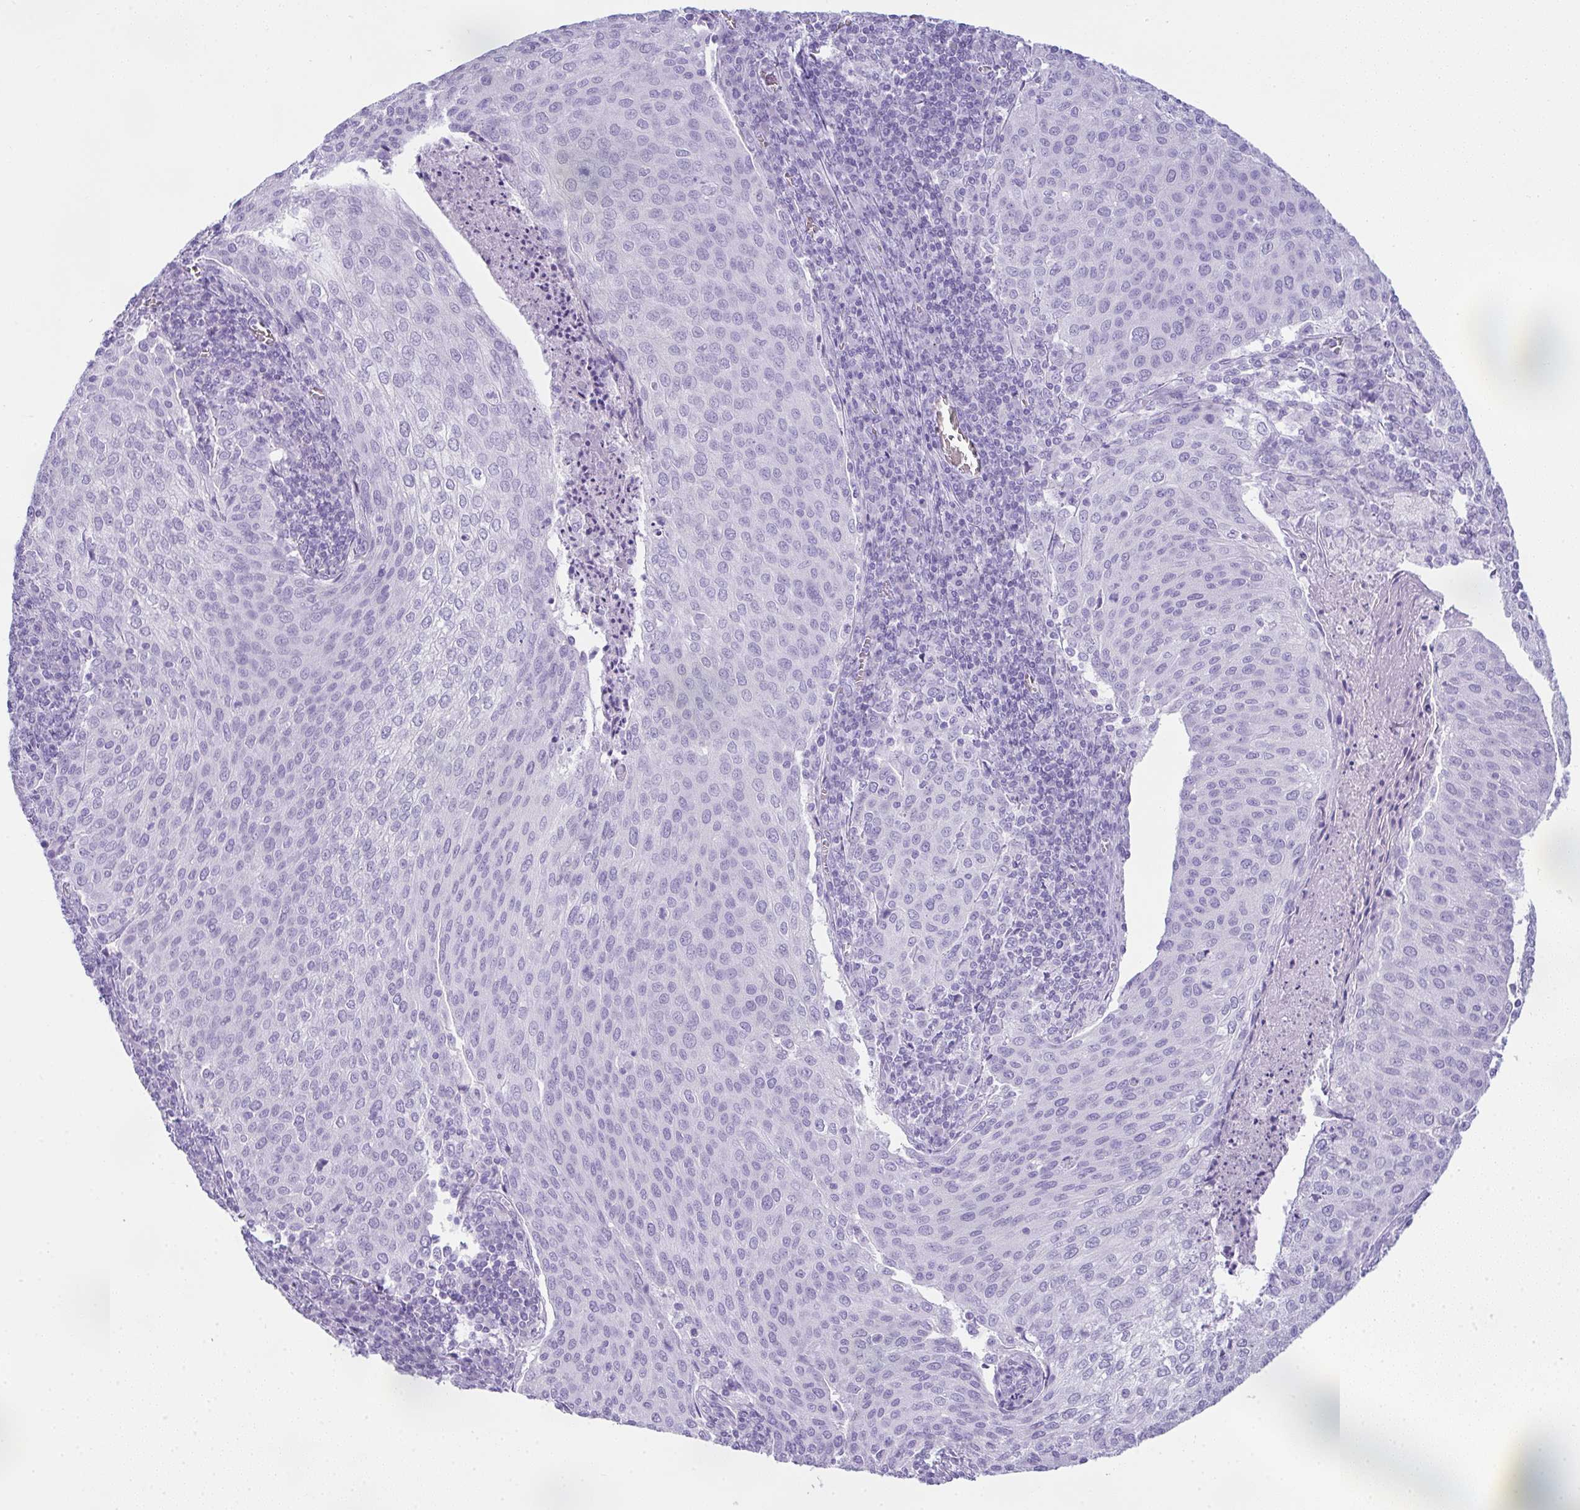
{"staining": {"intensity": "negative", "quantity": "none", "location": "none"}, "tissue": "cervical cancer", "cell_type": "Tumor cells", "image_type": "cancer", "snomed": [{"axis": "morphology", "description": "Squamous cell carcinoma, NOS"}, {"axis": "topography", "description": "Cervix"}], "caption": "Immunohistochemistry photomicrograph of neoplastic tissue: cervical cancer (squamous cell carcinoma) stained with DAB demonstrates no significant protein staining in tumor cells. (DAB (3,3'-diaminobenzidine) immunohistochemistry (IHC), high magnification).", "gene": "RASL10A", "patient": {"sex": "female", "age": 46}}